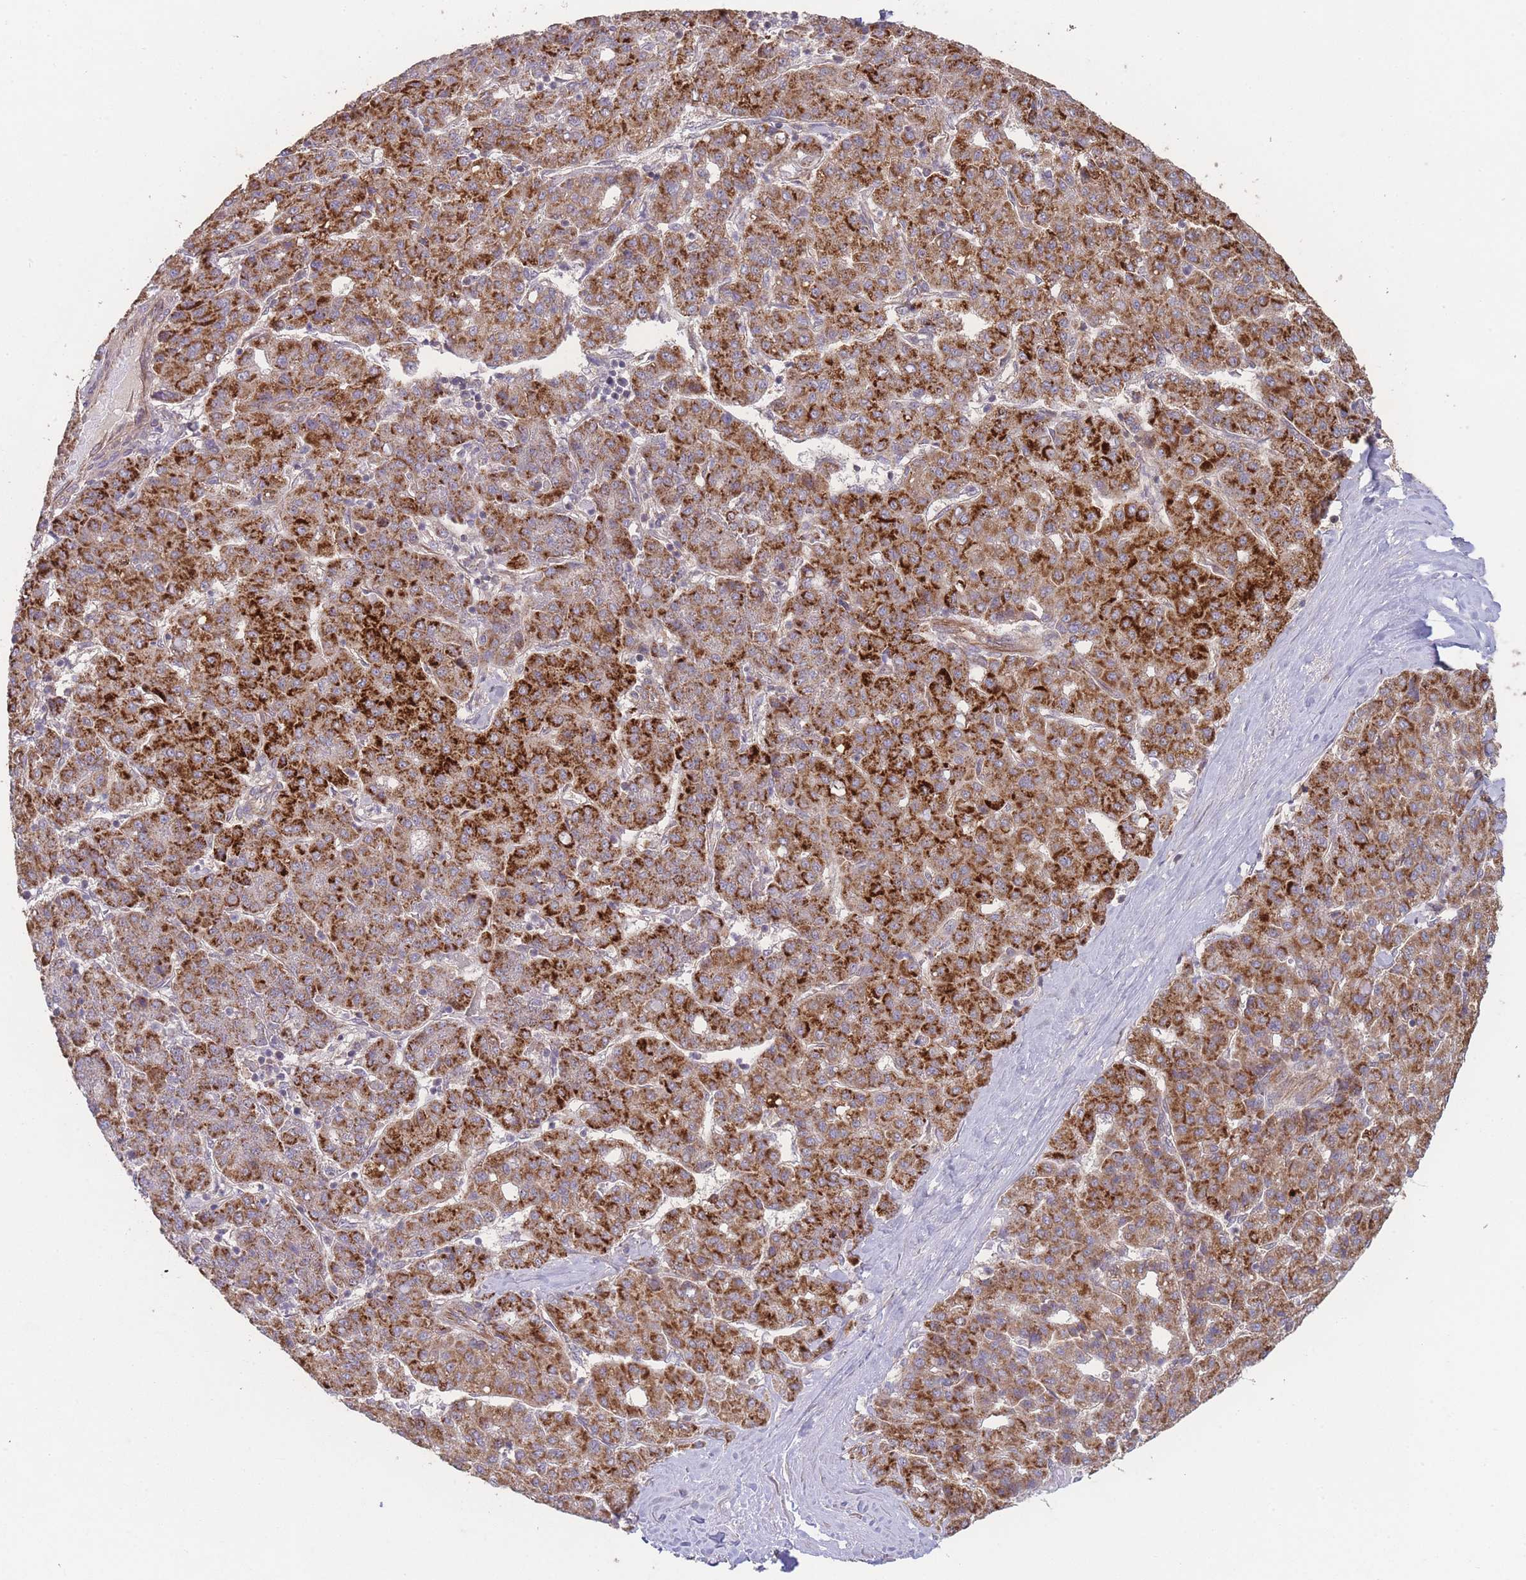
{"staining": {"intensity": "strong", "quantity": ">75%", "location": "cytoplasmic/membranous"}, "tissue": "liver cancer", "cell_type": "Tumor cells", "image_type": "cancer", "snomed": [{"axis": "morphology", "description": "Carcinoma, Hepatocellular, NOS"}, {"axis": "topography", "description": "Liver"}], "caption": "Brown immunohistochemical staining in hepatocellular carcinoma (liver) reveals strong cytoplasmic/membranous expression in approximately >75% of tumor cells. Using DAB (brown) and hematoxylin (blue) stains, captured at high magnification using brightfield microscopy.", "gene": "PXMP4", "patient": {"sex": "male", "age": 65}}